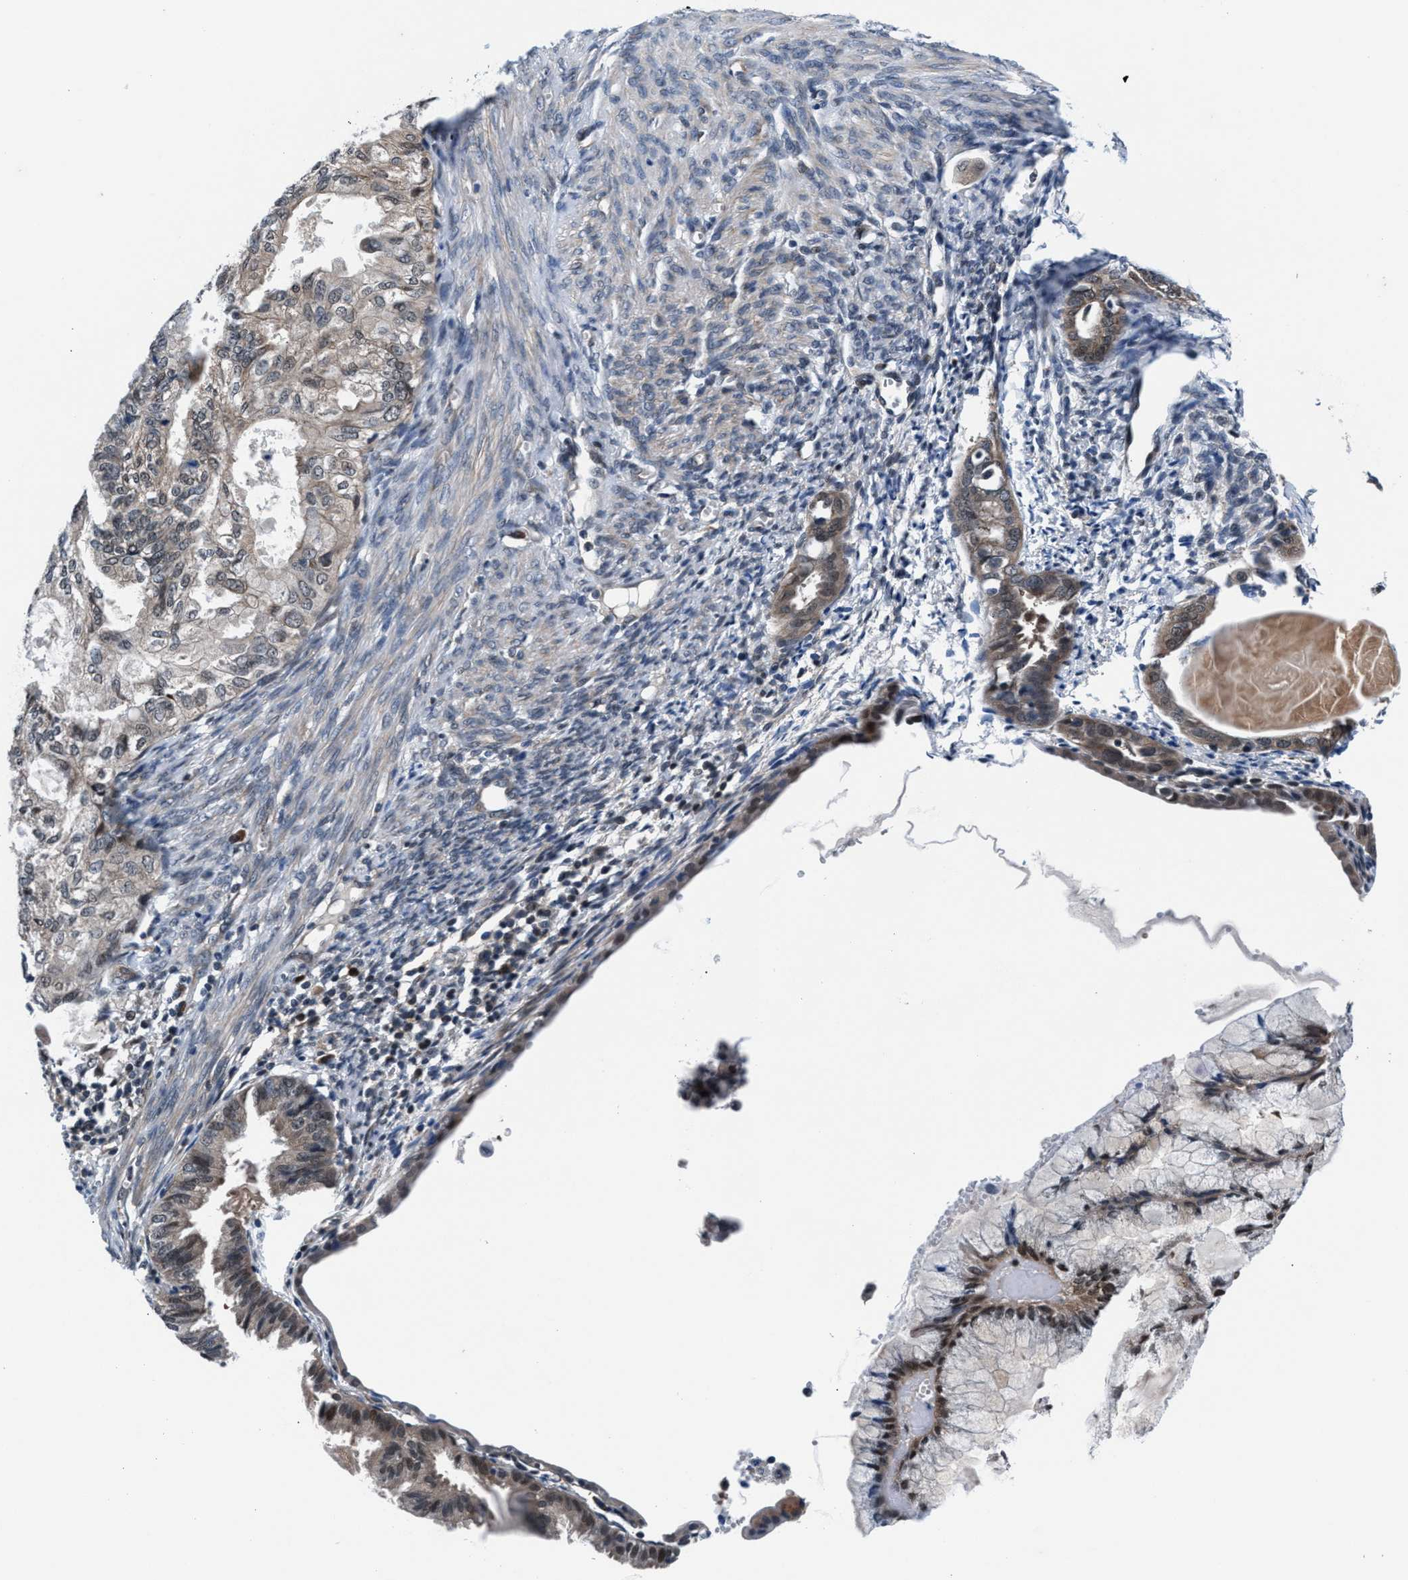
{"staining": {"intensity": "weak", "quantity": ">75%", "location": "cytoplasmic/membranous"}, "tissue": "cervical cancer", "cell_type": "Tumor cells", "image_type": "cancer", "snomed": [{"axis": "morphology", "description": "Normal tissue, NOS"}, {"axis": "morphology", "description": "Adenocarcinoma, NOS"}, {"axis": "topography", "description": "Cervix"}, {"axis": "topography", "description": "Endometrium"}], "caption": "Immunohistochemistry (DAB) staining of human cervical cancer (adenocarcinoma) shows weak cytoplasmic/membranous protein expression in about >75% of tumor cells. (IHC, brightfield microscopy, high magnification).", "gene": "PRPSAP2", "patient": {"sex": "female", "age": 86}}